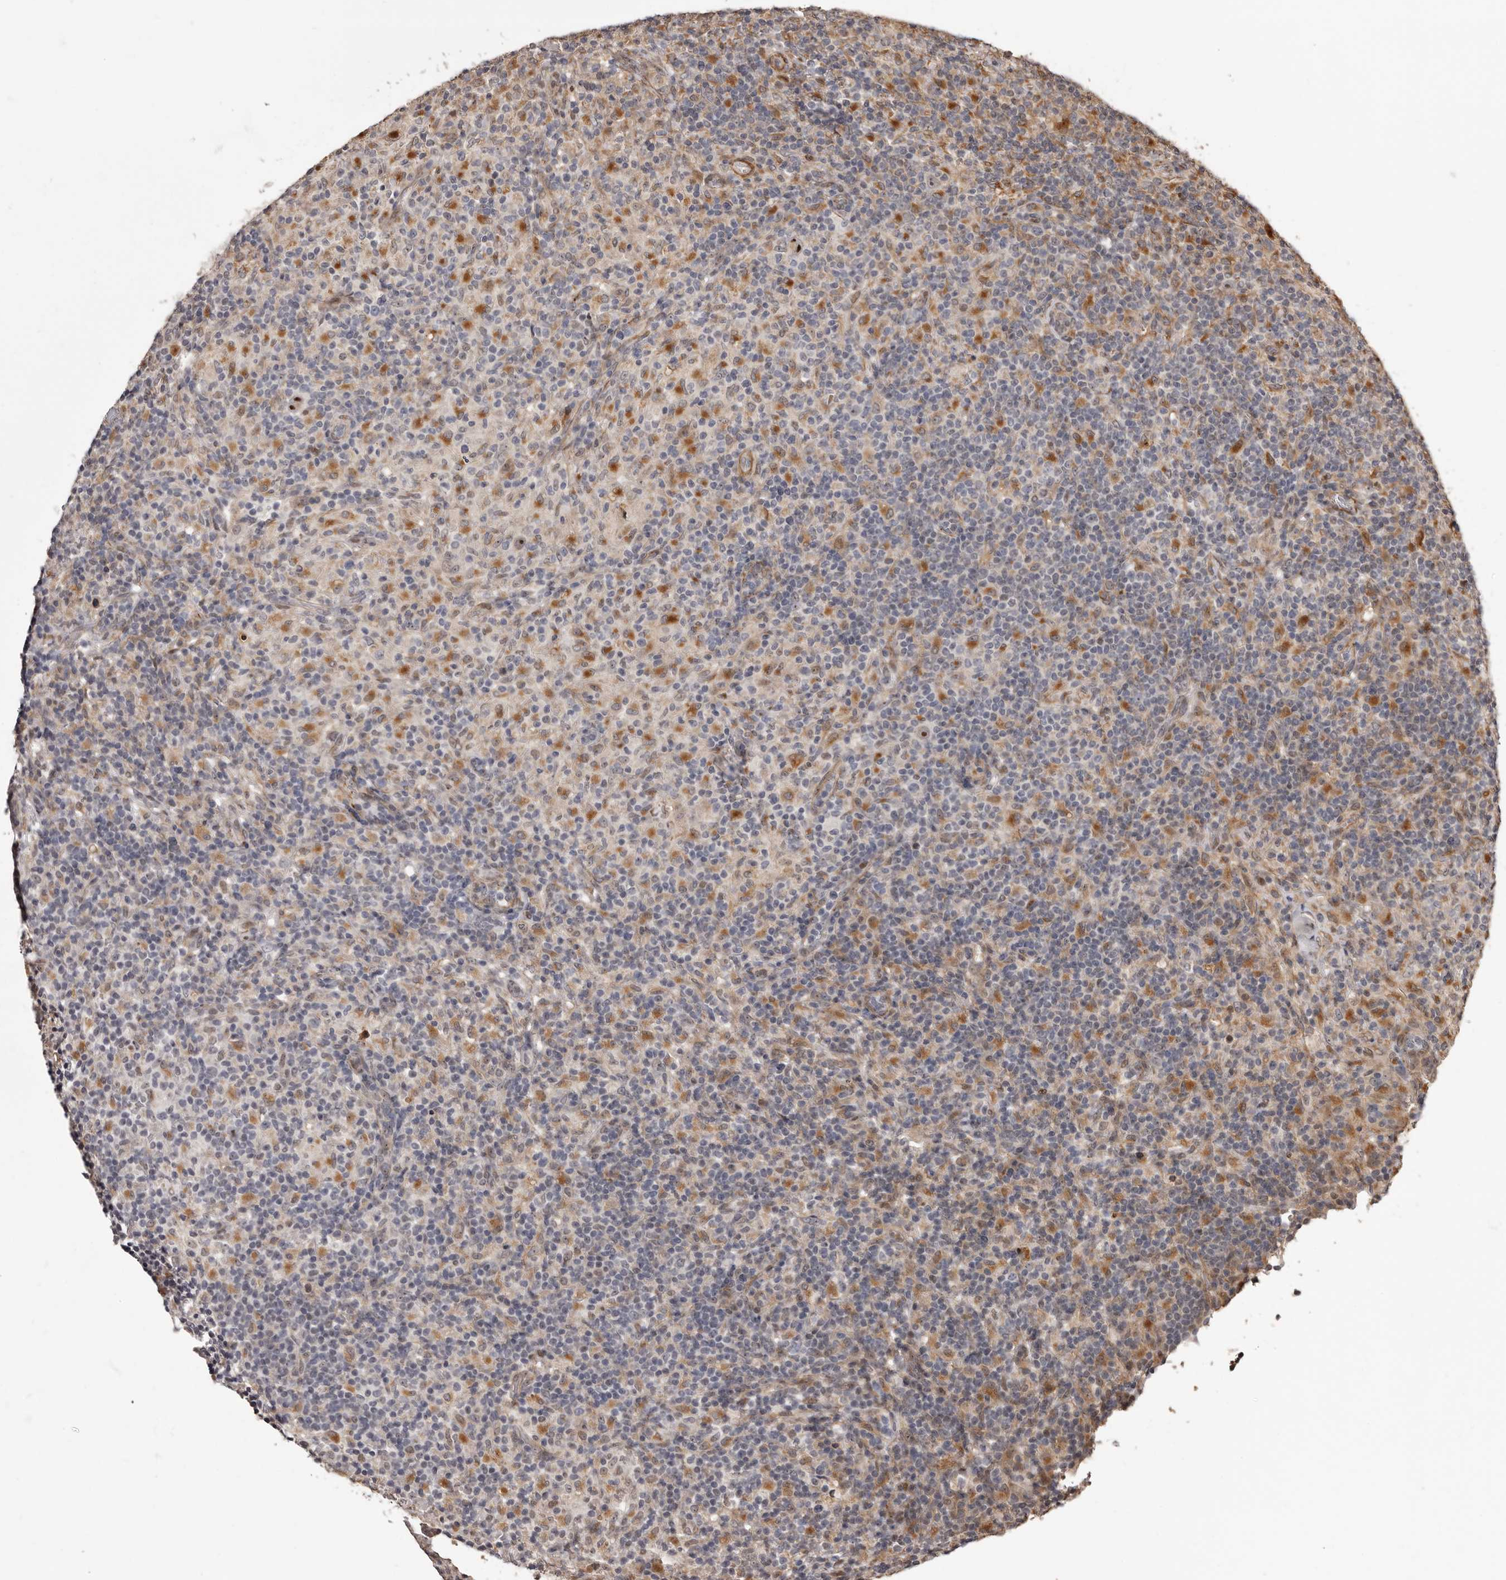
{"staining": {"intensity": "moderate", "quantity": "25%-75%", "location": "nuclear"}, "tissue": "lymphoma", "cell_type": "Tumor cells", "image_type": "cancer", "snomed": [{"axis": "morphology", "description": "Hodgkin's disease, NOS"}, {"axis": "topography", "description": "Lymph node"}], "caption": "Lymphoma stained with immunohistochemistry (IHC) shows moderate nuclear expression in about 25%-75% of tumor cells. The protein is shown in brown color, while the nuclei are stained blue.", "gene": "ZCCHC7", "patient": {"sex": "male", "age": 70}}